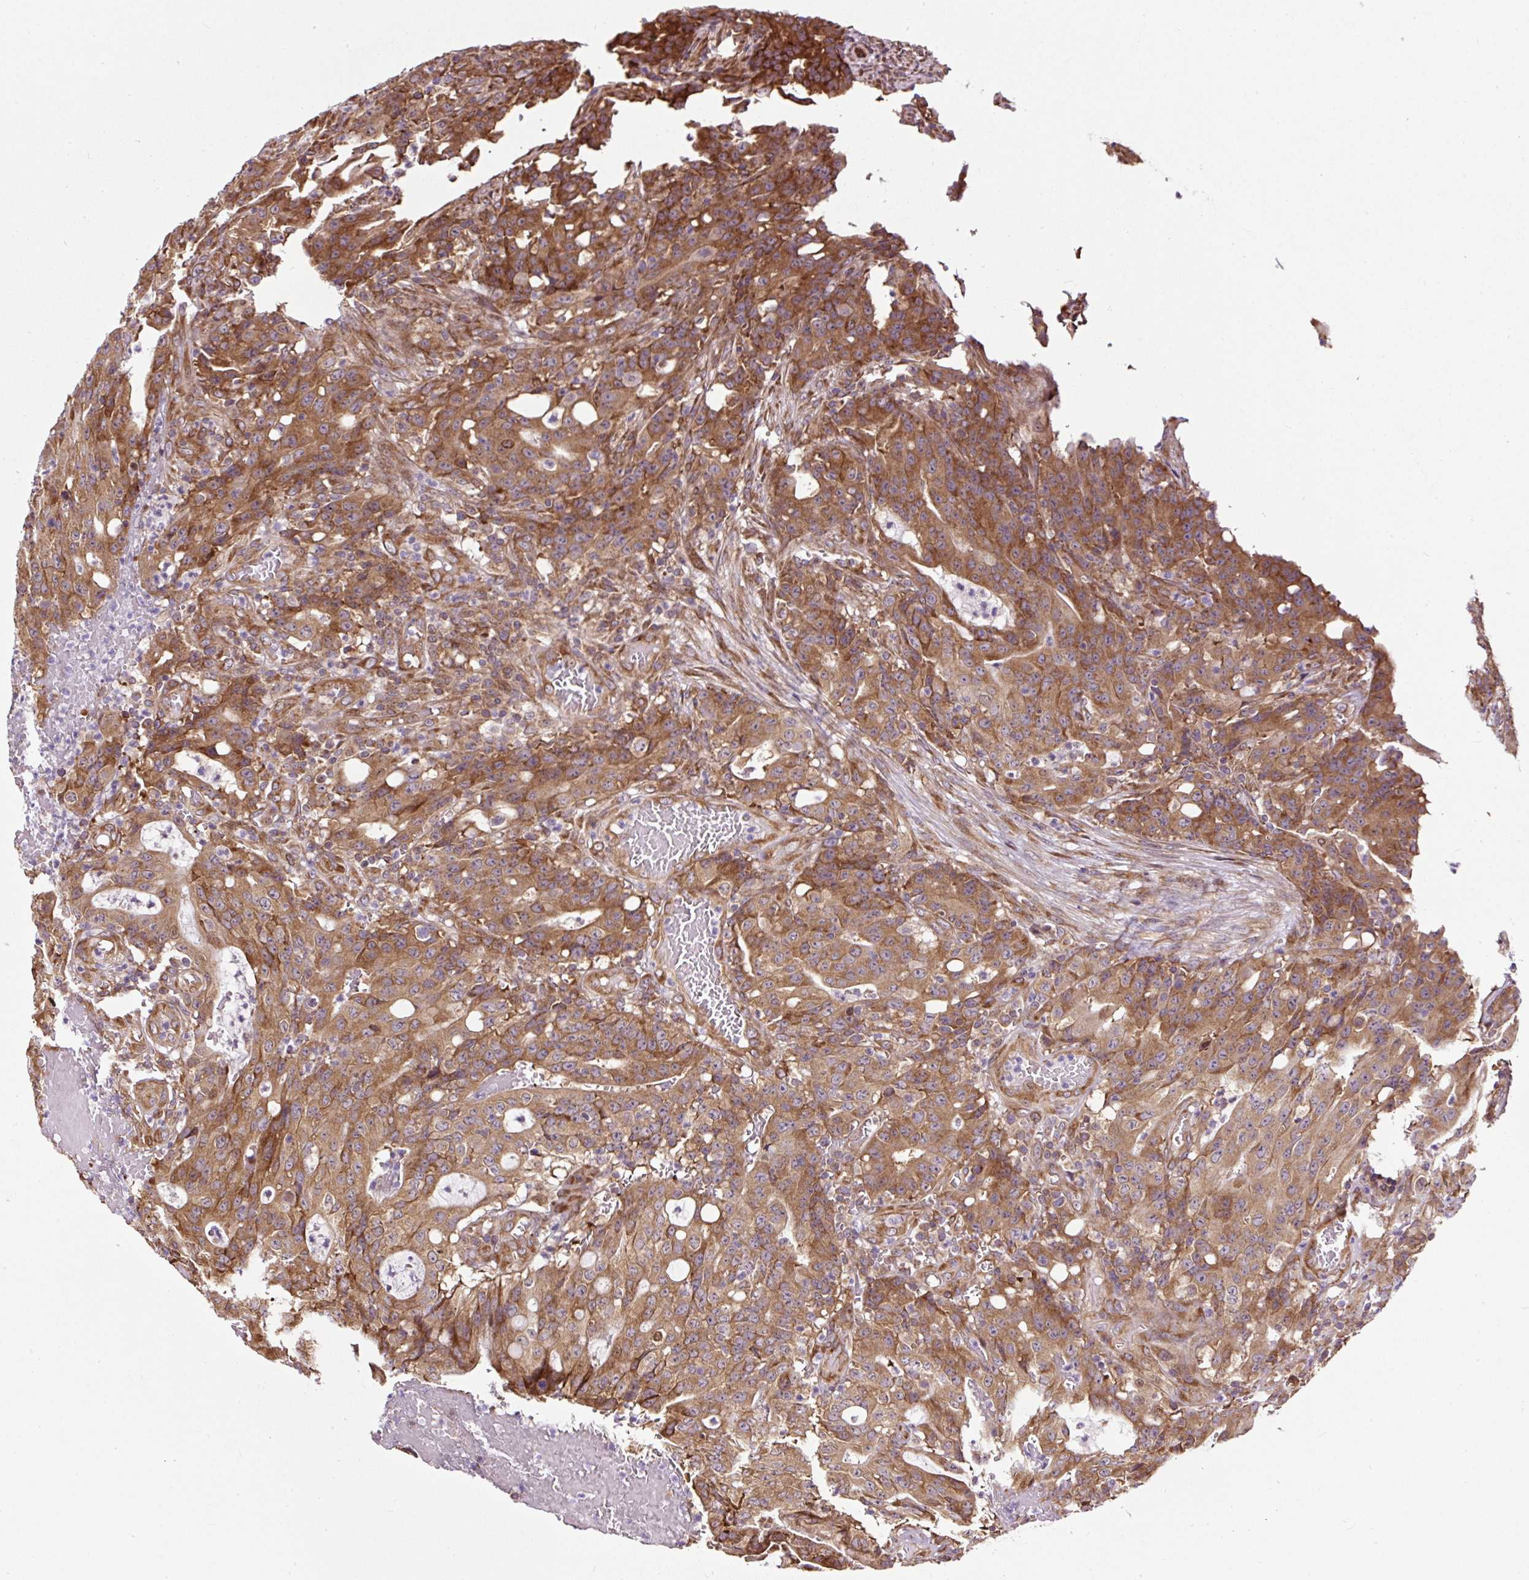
{"staining": {"intensity": "moderate", "quantity": ">75%", "location": "cytoplasmic/membranous"}, "tissue": "colorectal cancer", "cell_type": "Tumor cells", "image_type": "cancer", "snomed": [{"axis": "morphology", "description": "Adenocarcinoma, NOS"}, {"axis": "topography", "description": "Colon"}], "caption": "Immunohistochemistry micrograph of neoplastic tissue: colorectal cancer (adenocarcinoma) stained using immunohistochemistry reveals medium levels of moderate protein expression localized specifically in the cytoplasmic/membranous of tumor cells, appearing as a cytoplasmic/membranous brown color.", "gene": "KDM4E", "patient": {"sex": "male", "age": 83}}